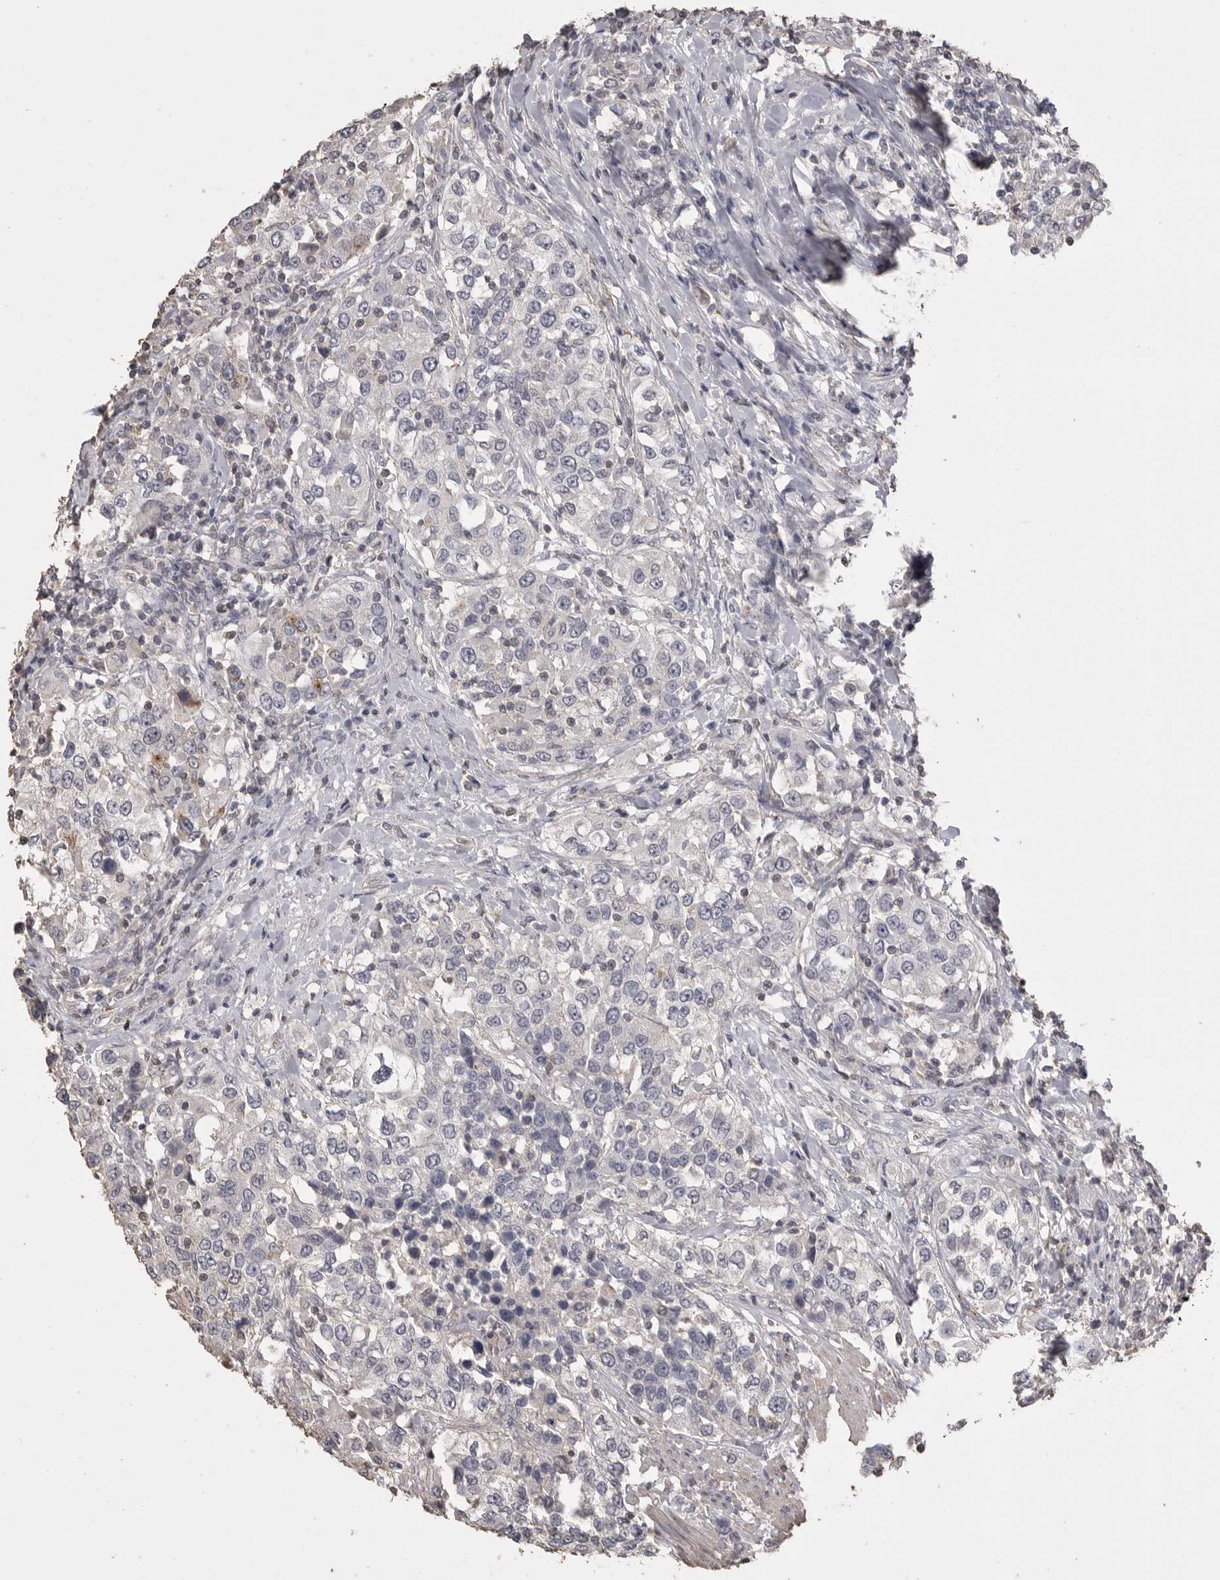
{"staining": {"intensity": "negative", "quantity": "none", "location": "none"}, "tissue": "urothelial cancer", "cell_type": "Tumor cells", "image_type": "cancer", "snomed": [{"axis": "morphology", "description": "Urothelial carcinoma, High grade"}, {"axis": "topography", "description": "Urinary bladder"}], "caption": "Immunohistochemistry (IHC) of high-grade urothelial carcinoma shows no positivity in tumor cells.", "gene": "MMP7", "patient": {"sex": "female", "age": 80}}